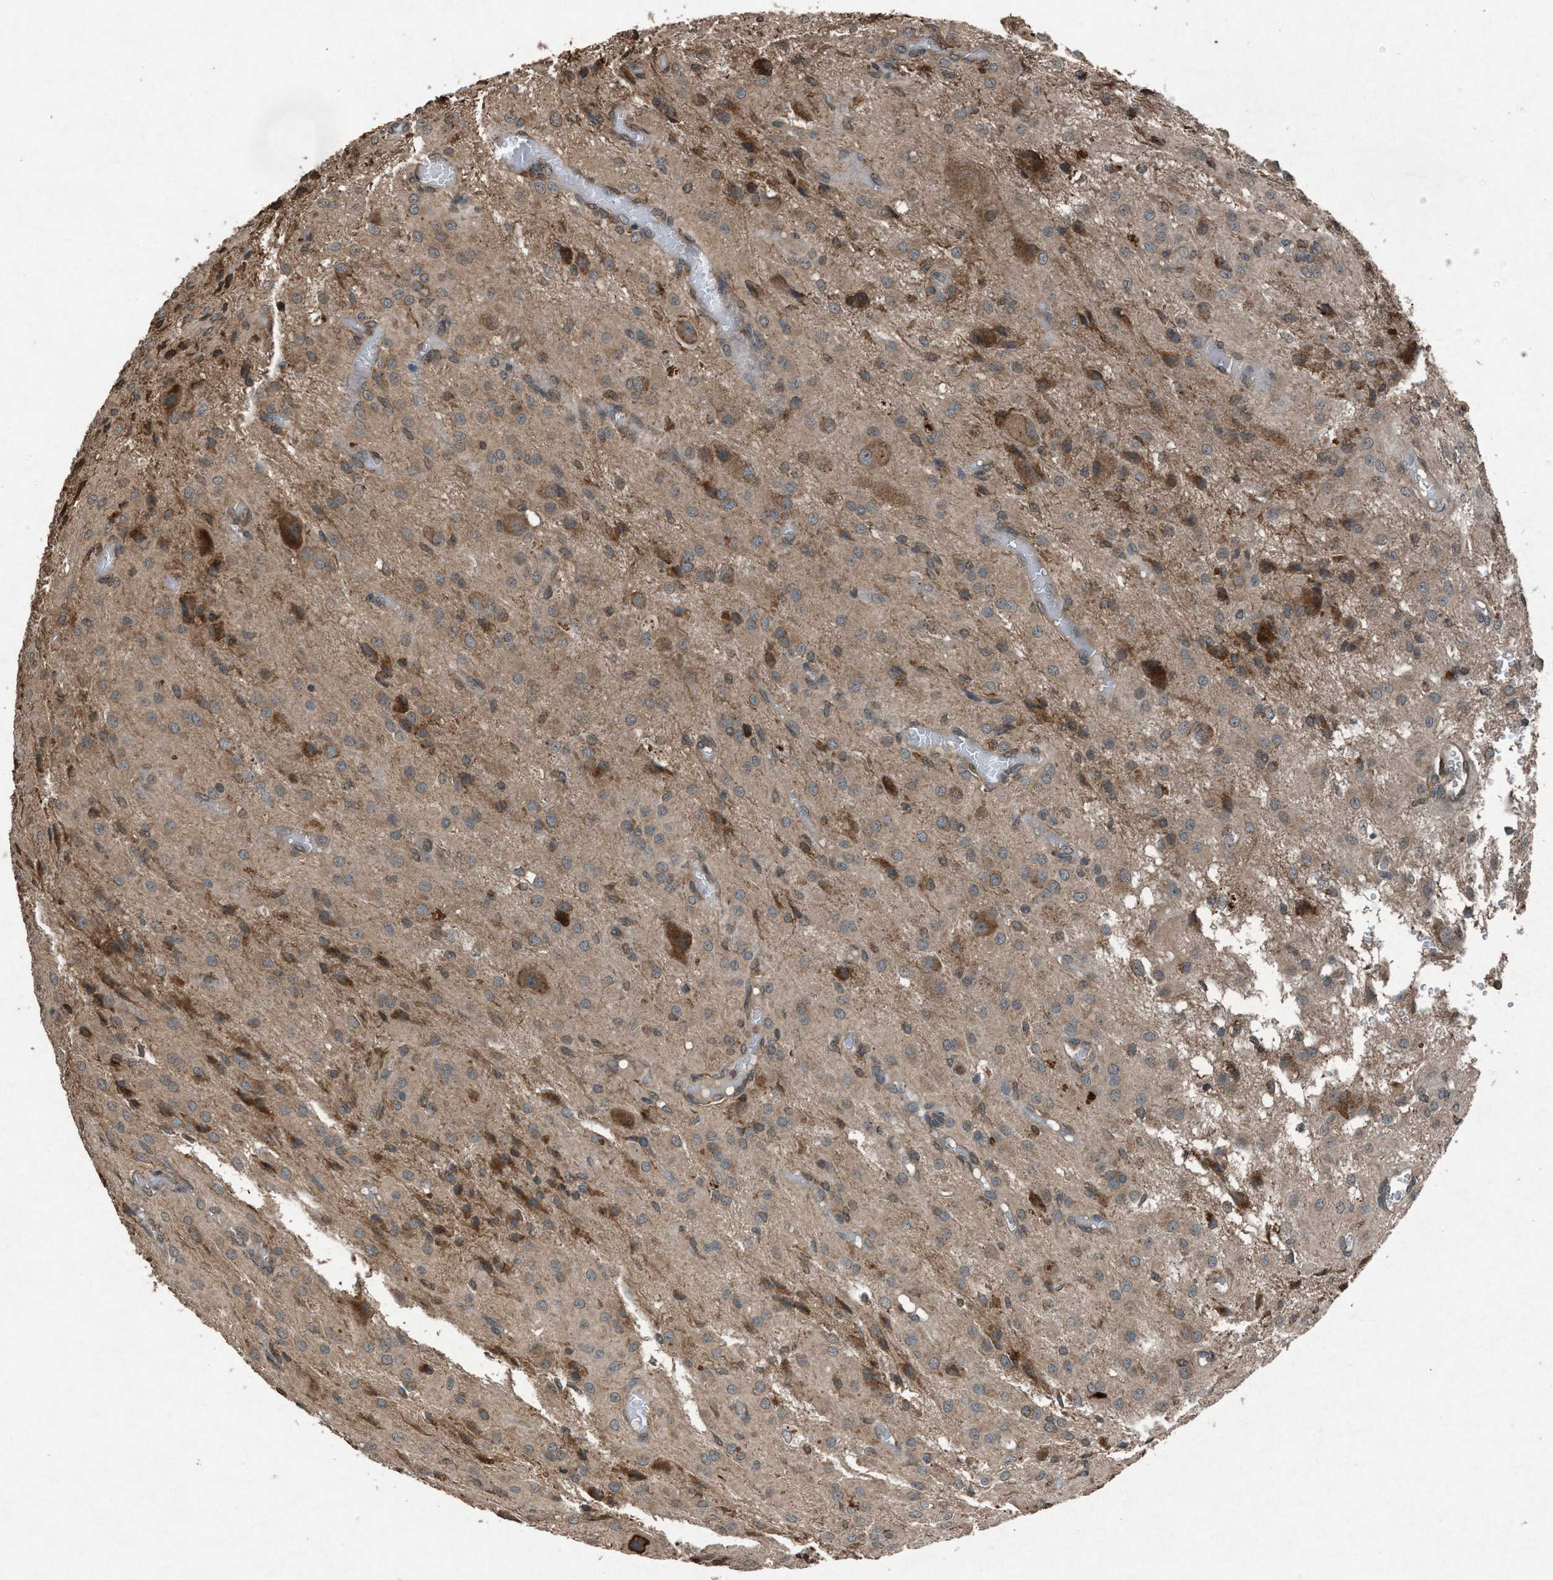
{"staining": {"intensity": "moderate", "quantity": "25%-75%", "location": "cytoplasmic/membranous"}, "tissue": "glioma", "cell_type": "Tumor cells", "image_type": "cancer", "snomed": [{"axis": "morphology", "description": "Glioma, malignant, High grade"}, {"axis": "topography", "description": "Brain"}], "caption": "Glioma was stained to show a protein in brown. There is medium levels of moderate cytoplasmic/membranous positivity in about 25%-75% of tumor cells.", "gene": "CALR", "patient": {"sex": "female", "age": 59}}